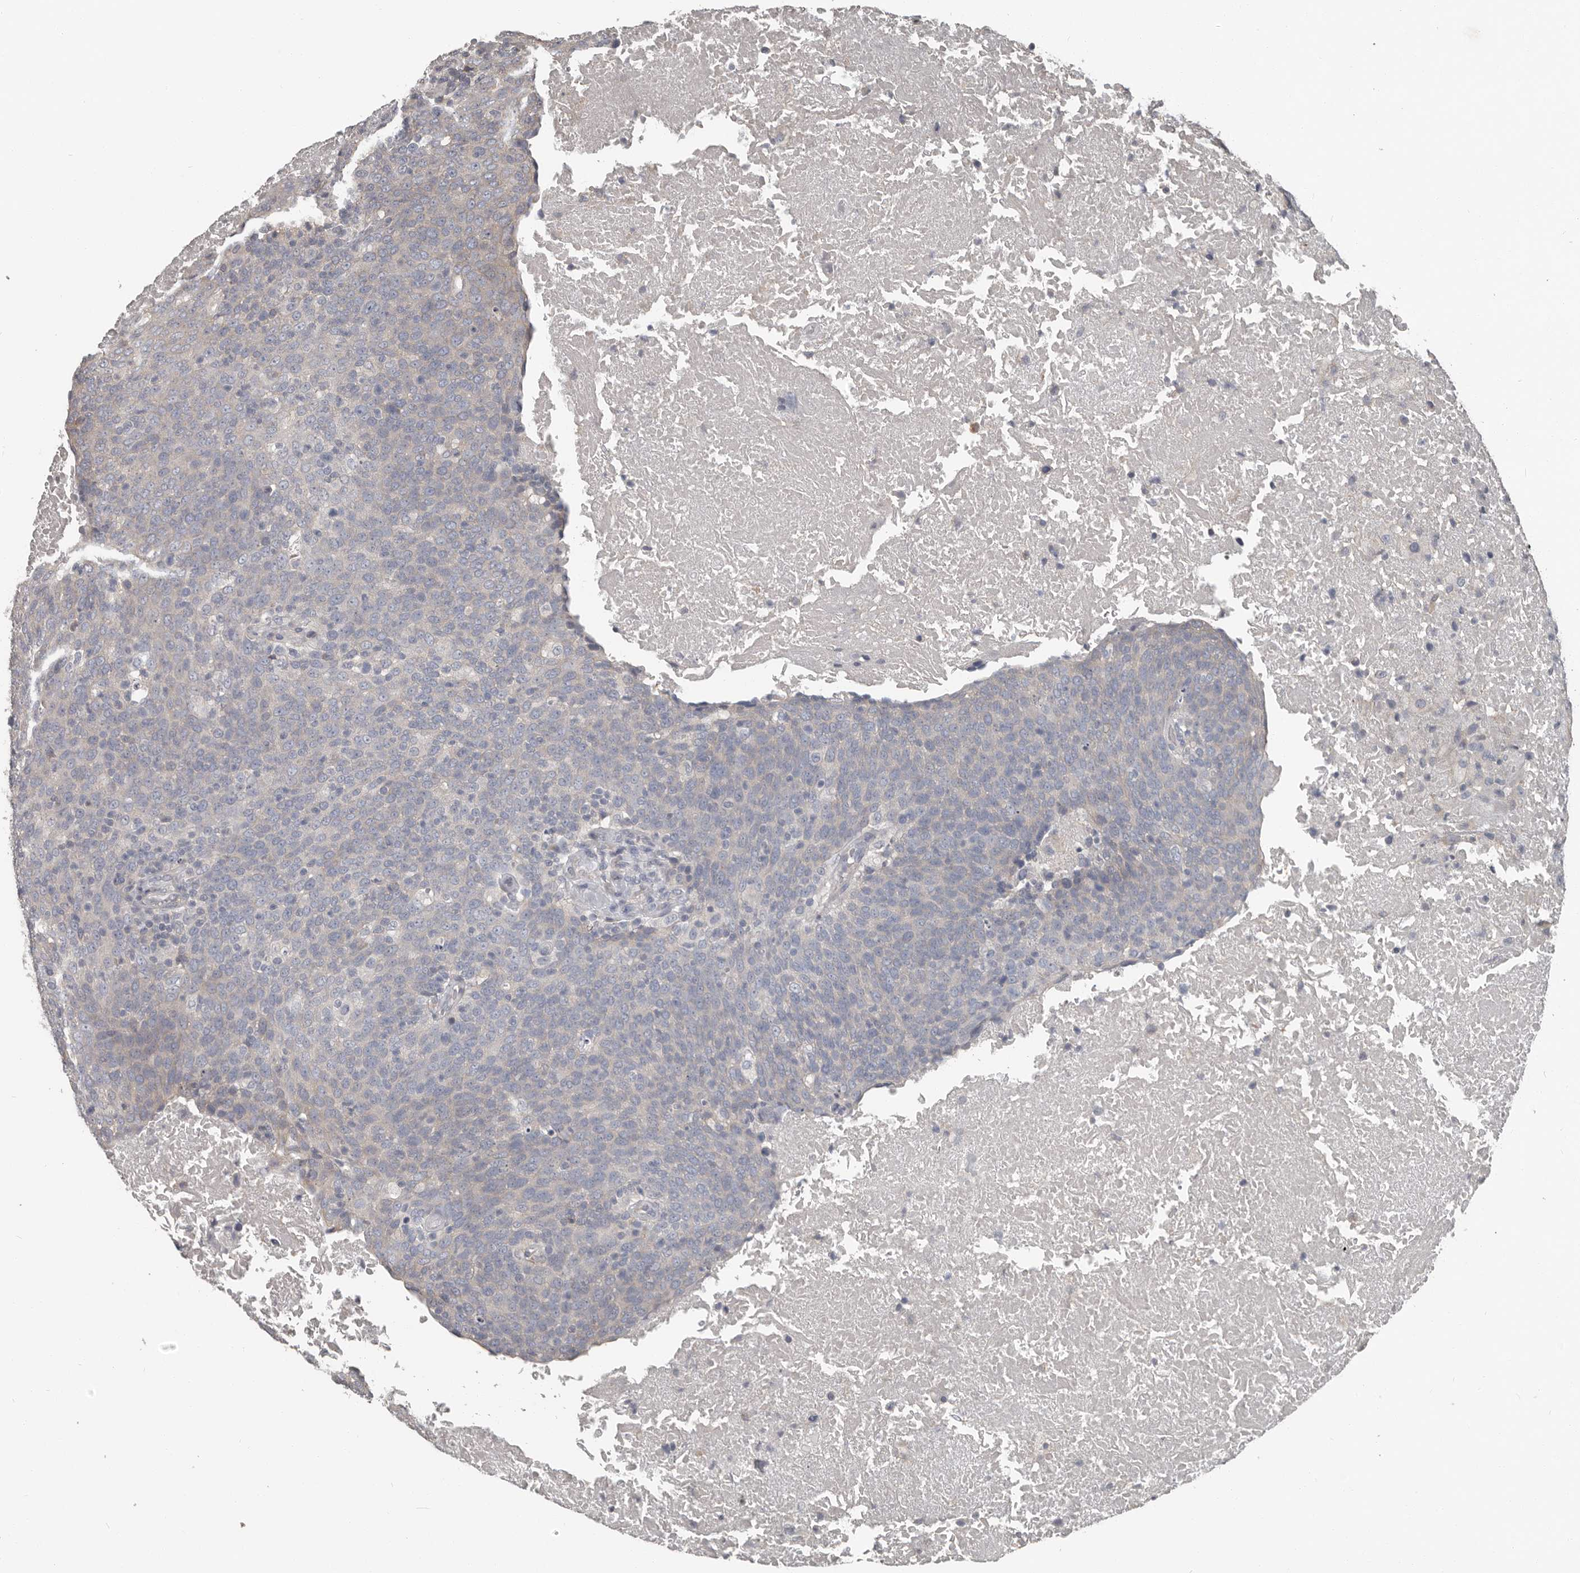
{"staining": {"intensity": "weak", "quantity": "<25%", "location": "cytoplasmic/membranous"}, "tissue": "head and neck cancer", "cell_type": "Tumor cells", "image_type": "cancer", "snomed": [{"axis": "morphology", "description": "Squamous cell carcinoma, NOS"}, {"axis": "morphology", "description": "Squamous cell carcinoma, metastatic, NOS"}, {"axis": "topography", "description": "Lymph node"}, {"axis": "topography", "description": "Head-Neck"}], "caption": "An immunohistochemistry histopathology image of head and neck squamous cell carcinoma is shown. There is no staining in tumor cells of head and neck squamous cell carcinoma.", "gene": "CA6", "patient": {"sex": "male", "age": 62}}